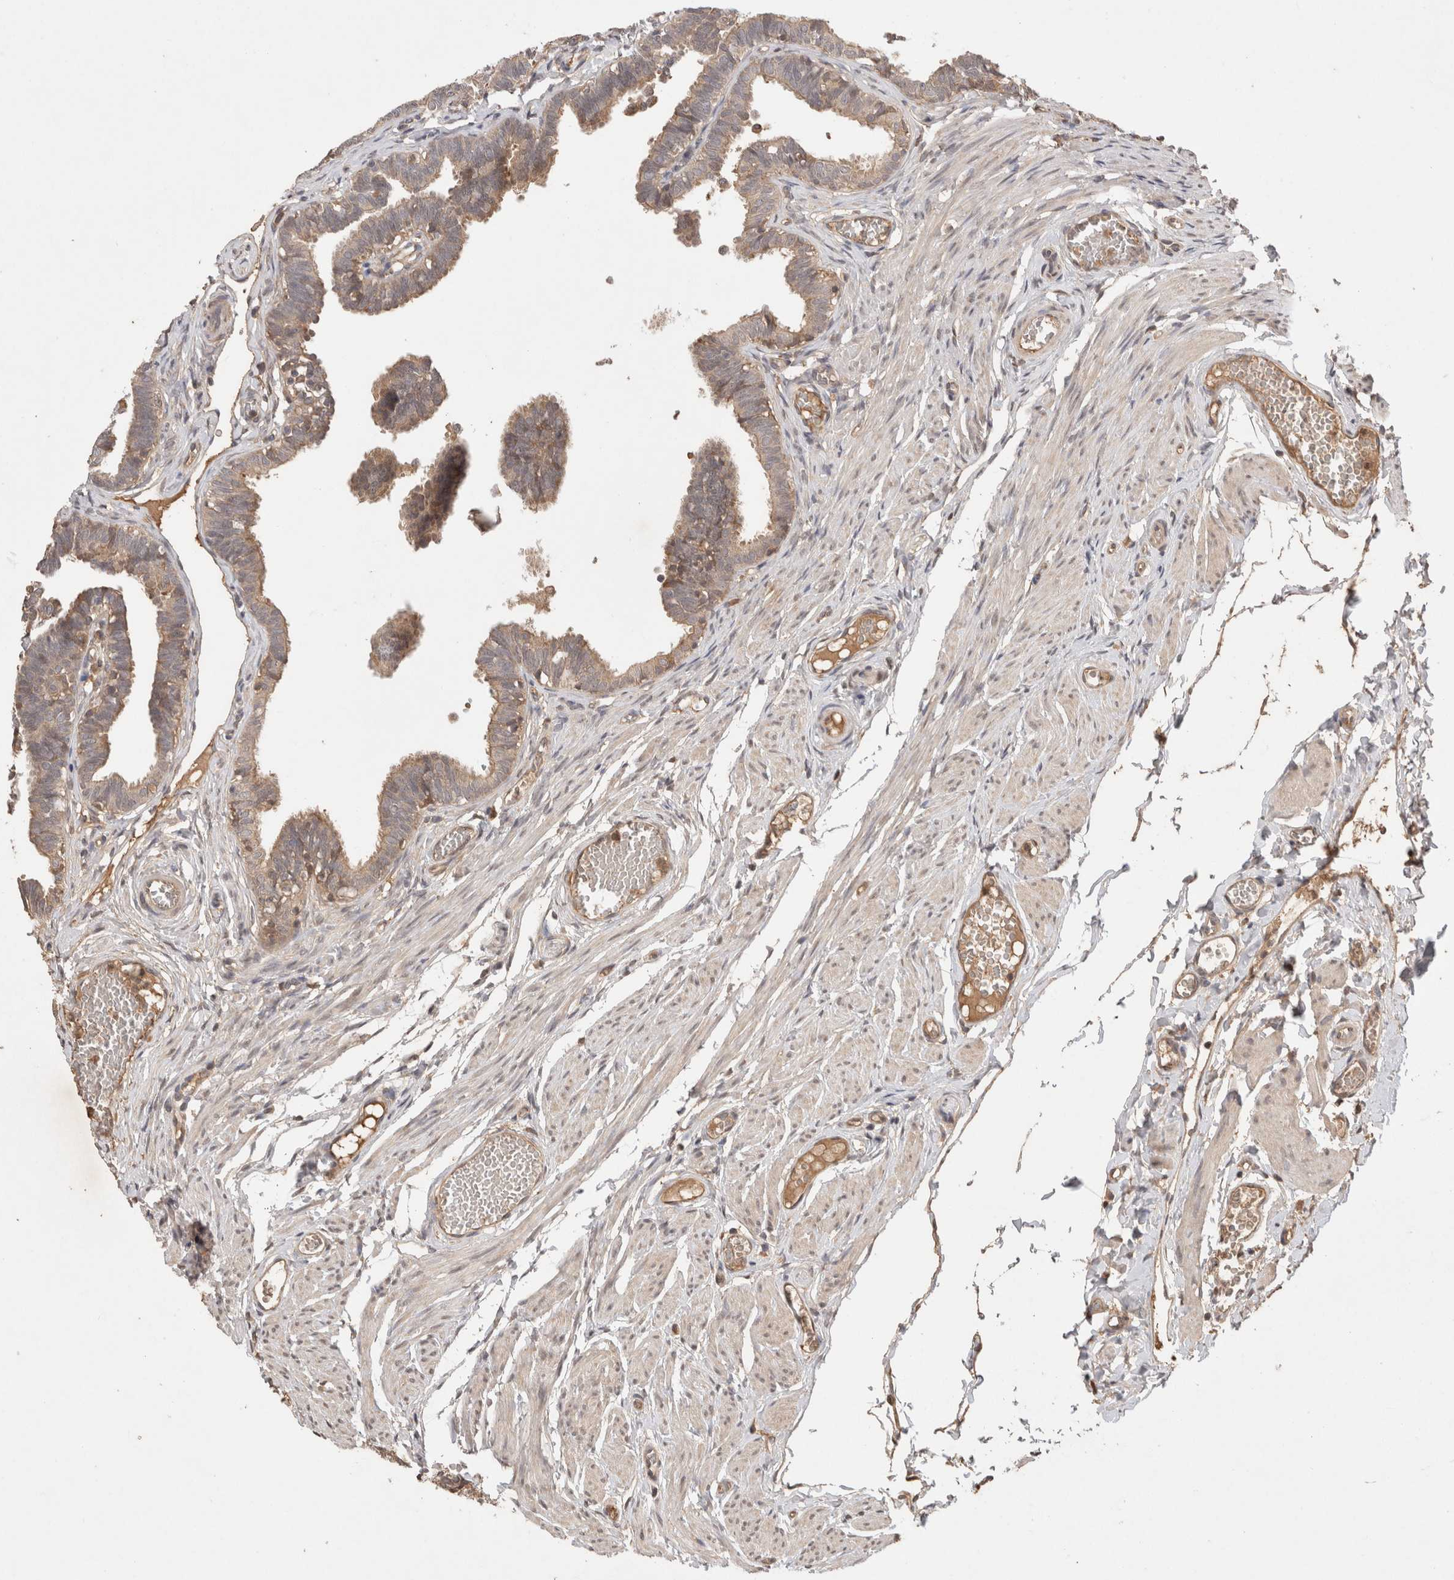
{"staining": {"intensity": "weak", "quantity": "25%-75%", "location": "cytoplasmic/membranous"}, "tissue": "fallopian tube", "cell_type": "Glandular cells", "image_type": "normal", "snomed": [{"axis": "morphology", "description": "Normal tissue, NOS"}, {"axis": "topography", "description": "Fallopian tube"}, {"axis": "topography", "description": "Ovary"}], "caption": "A brown stain highlights weak cytoplasmic/membranous staining of a protein in glandular cells of unremarkable fallopian tube. Using DAB (brown) and hematoxylin (blue) stains, captured at high magnification using brightfield microscopy.", "gene": "PRMT3", "patient": {"sex": "female", "age": 23}}